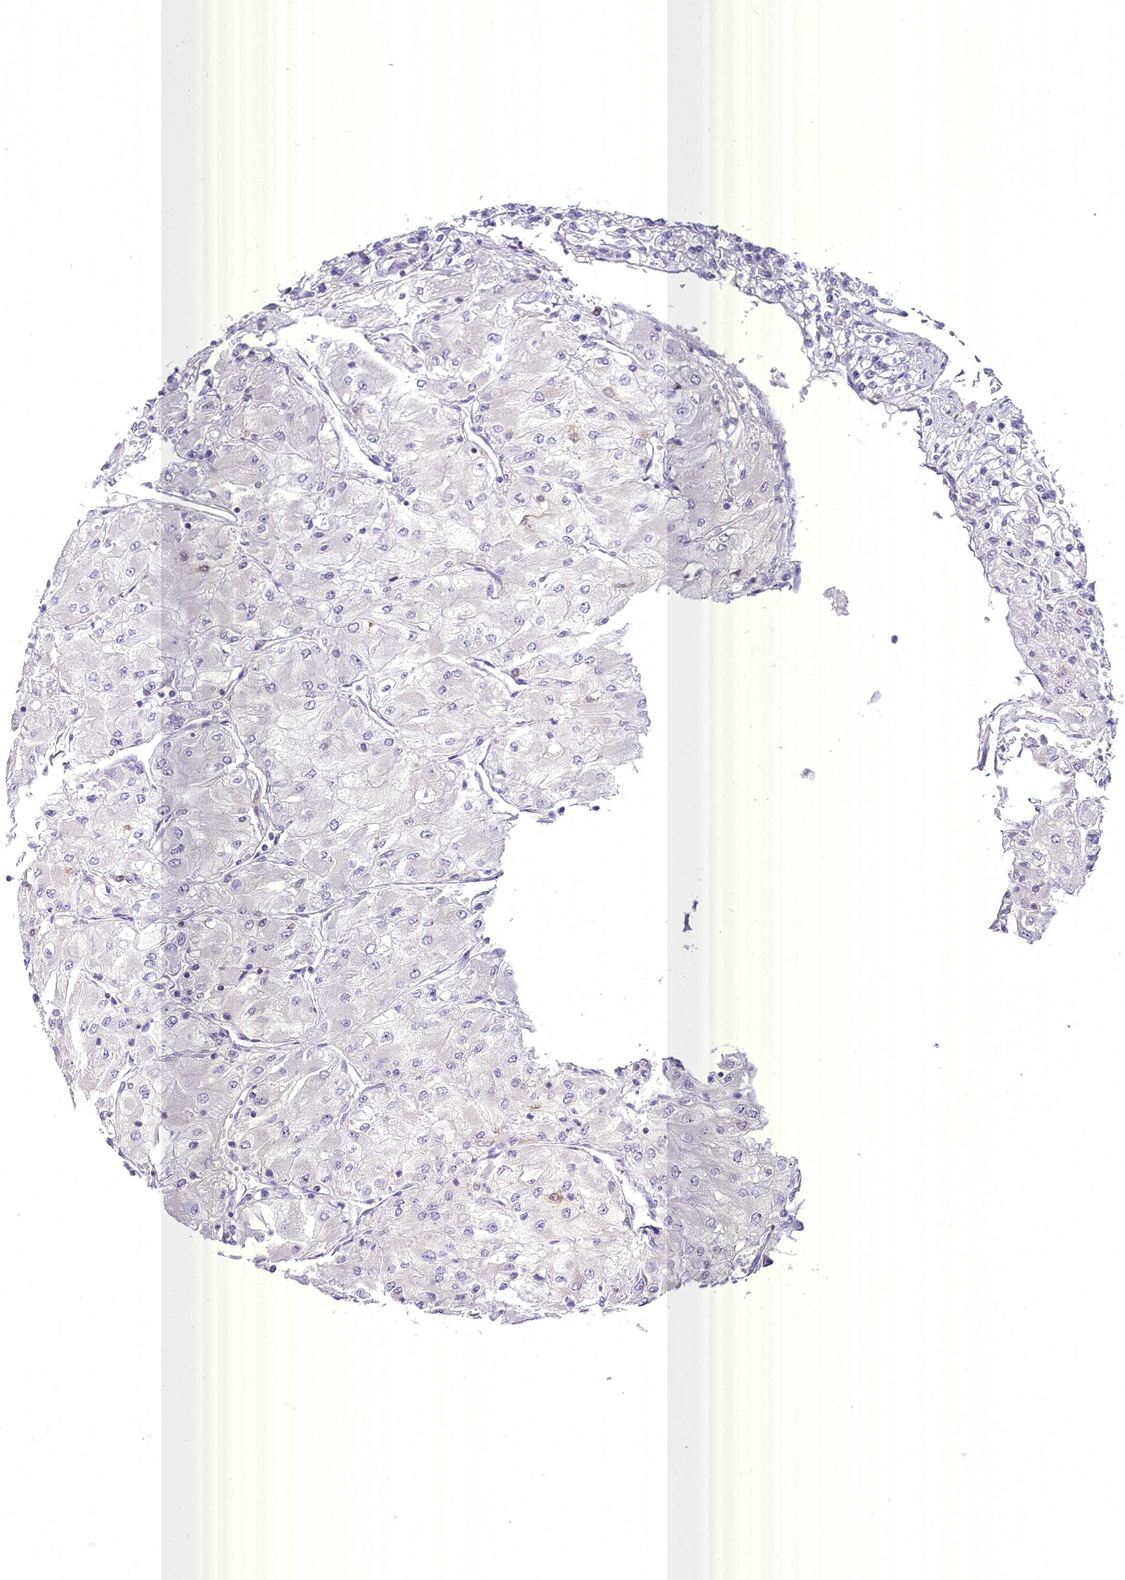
{"staining": {"intensity": "negative", "quantity": "none", "location": "none"}, "tissue": "renal cancer", "cell_type": "Tumor cells", "image_type": "cancer", "snomed": [{"axis": "morphology", "description": "Adenocarcinoma, NOS"}, {"axis": "topography", "description": "Kidney"}], "caption": "Adenocarcinoma (renal) was stained to show a protein in brown. There is no significant staining in tumor cells.", "gene": "BLNK", "patient": {"sex": "male", "age": 80}}